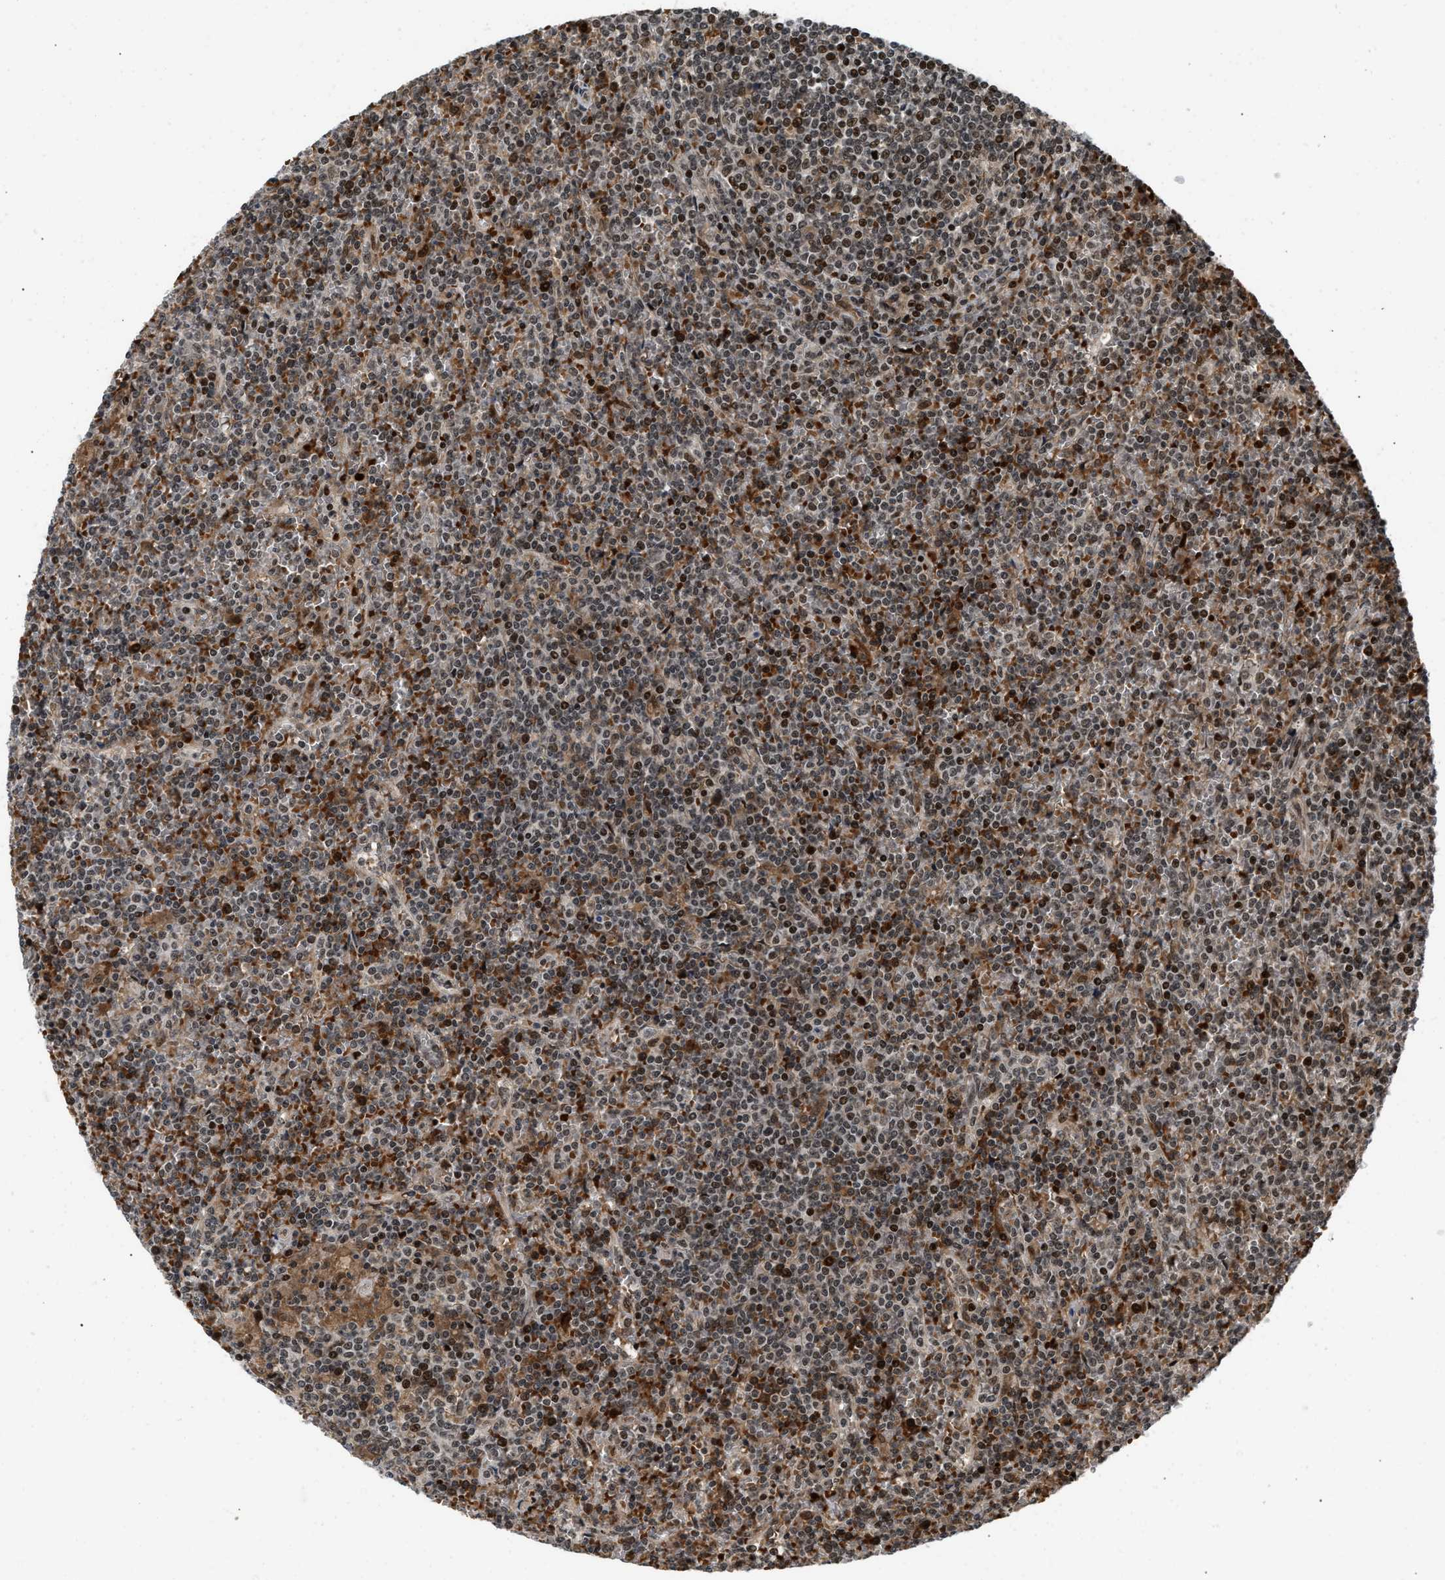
{"staining": {"intensity": "strong", "quantity": "25%-75%", "location": "nuclear"}, "tissue": "lymphoma", "cell_type": "Tumor cells", "image_type": "cancer", "snomed": [{"axis": "morphology", "description": "Malignant lymphoma, non-Hodgkin's type, Low grade"}, {"axis": "topography", "description": "Spleen"}], "caption": "Lymphoma was stained to show a protein in brown. There is high levels of strong nuclear expression in about 25%-75% of tumor cells.", "gene": "ANKRD11", "patient": {"sex": "female", "age": 19}}